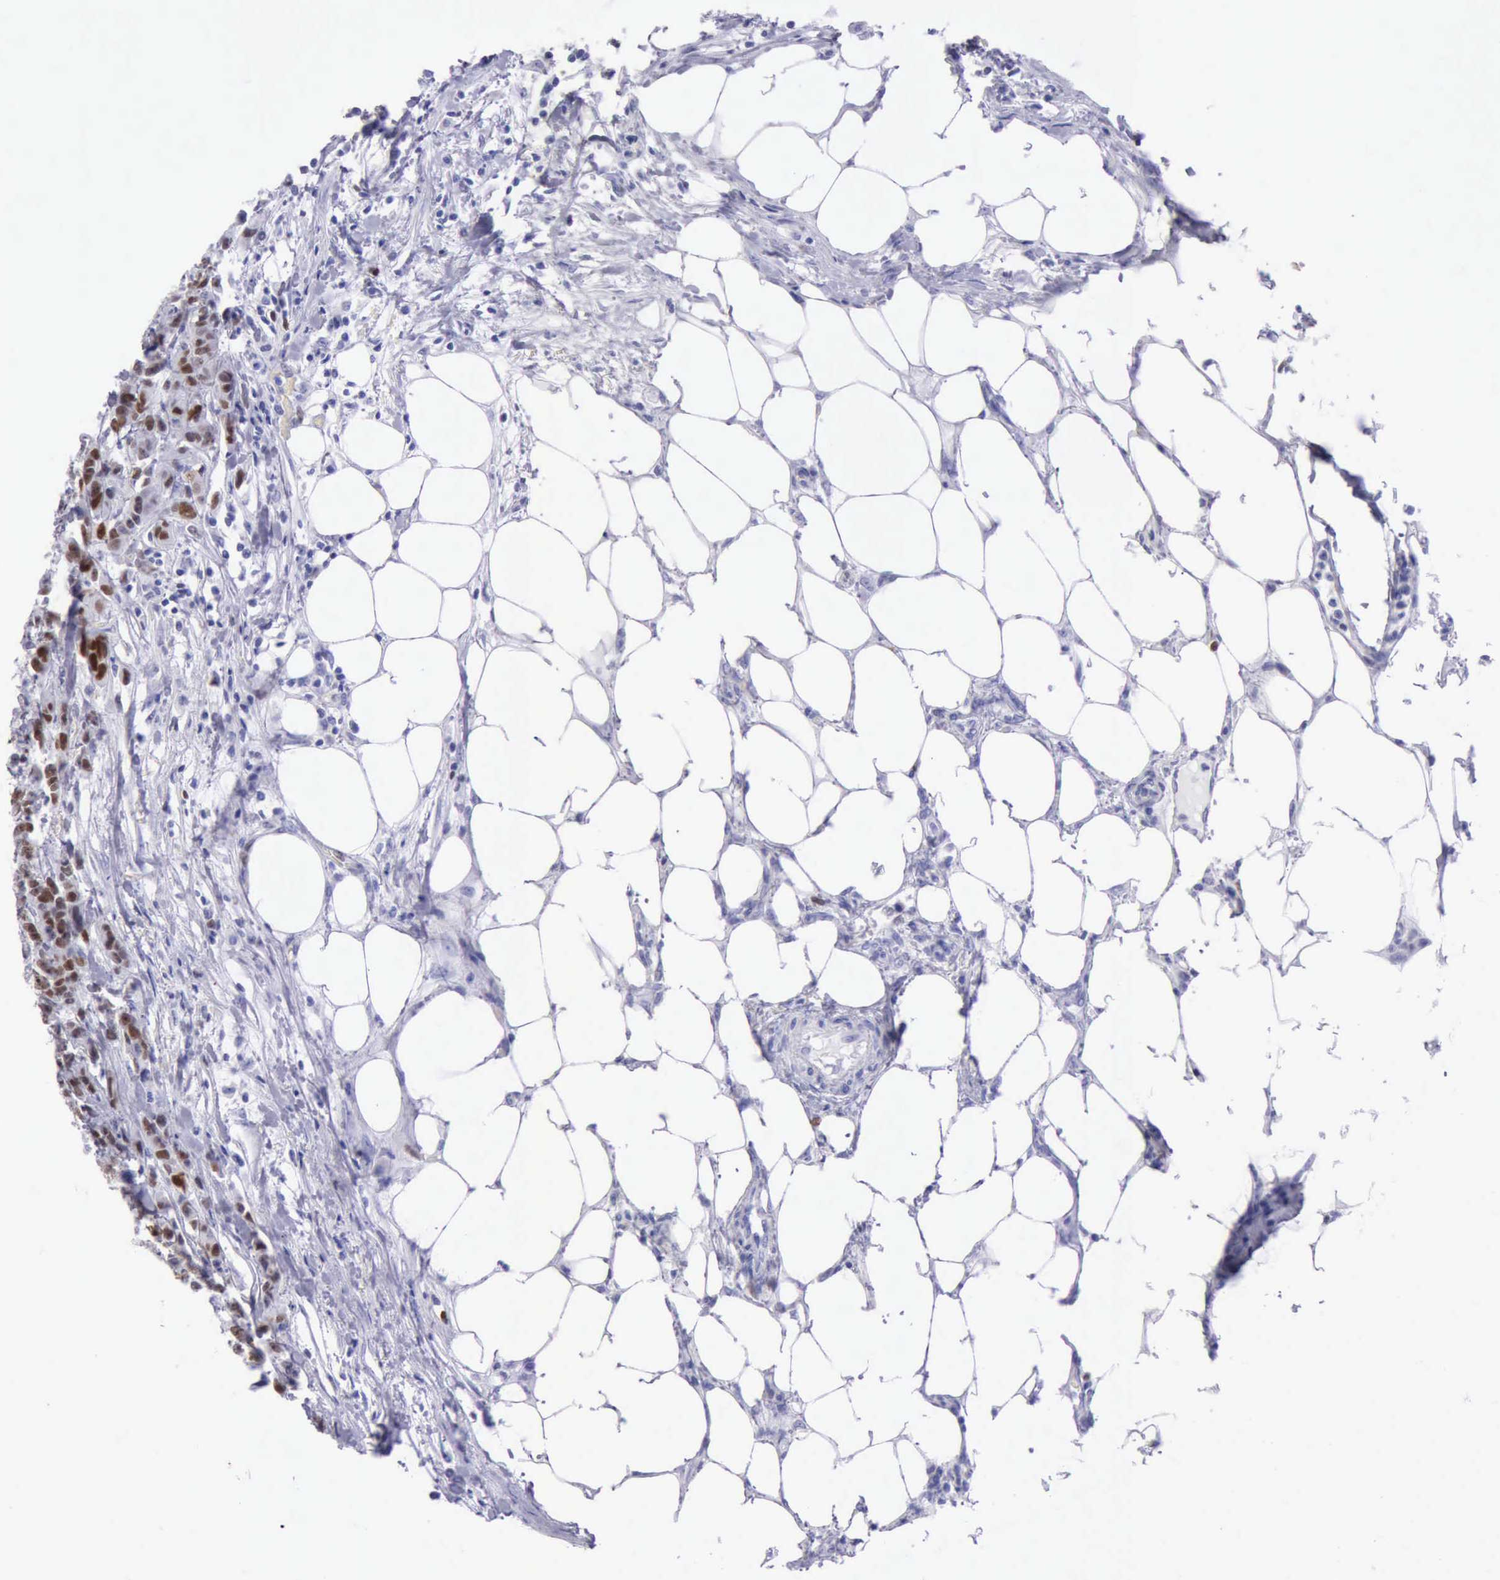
{"staining": {"intensity": "strong", "quantity": ">75%", "location": "nuclear"}, "tissue": "colorectal cancer", "cell_type": "Tumor cells", "image_type": "cancer", "snomed": [{"axis": "morphology", "description": "Adenocarcinoma, NOS"}, {"axis": "topography", "description": "Colon"}], "caption": "Tumor cells reveal high levels of strong nuclear expression in approximately >75% of cells in adenocarcinoma (colorectal). The staining was performed using DAB (3,3'-diaminobenzidine) to visualize the protein expression in brown, while the nuclei were stained in blue with hematoxylin (Magnification: 20x).", "gene": "MCM2", "patient": {"sex": "female", "age": 86}}